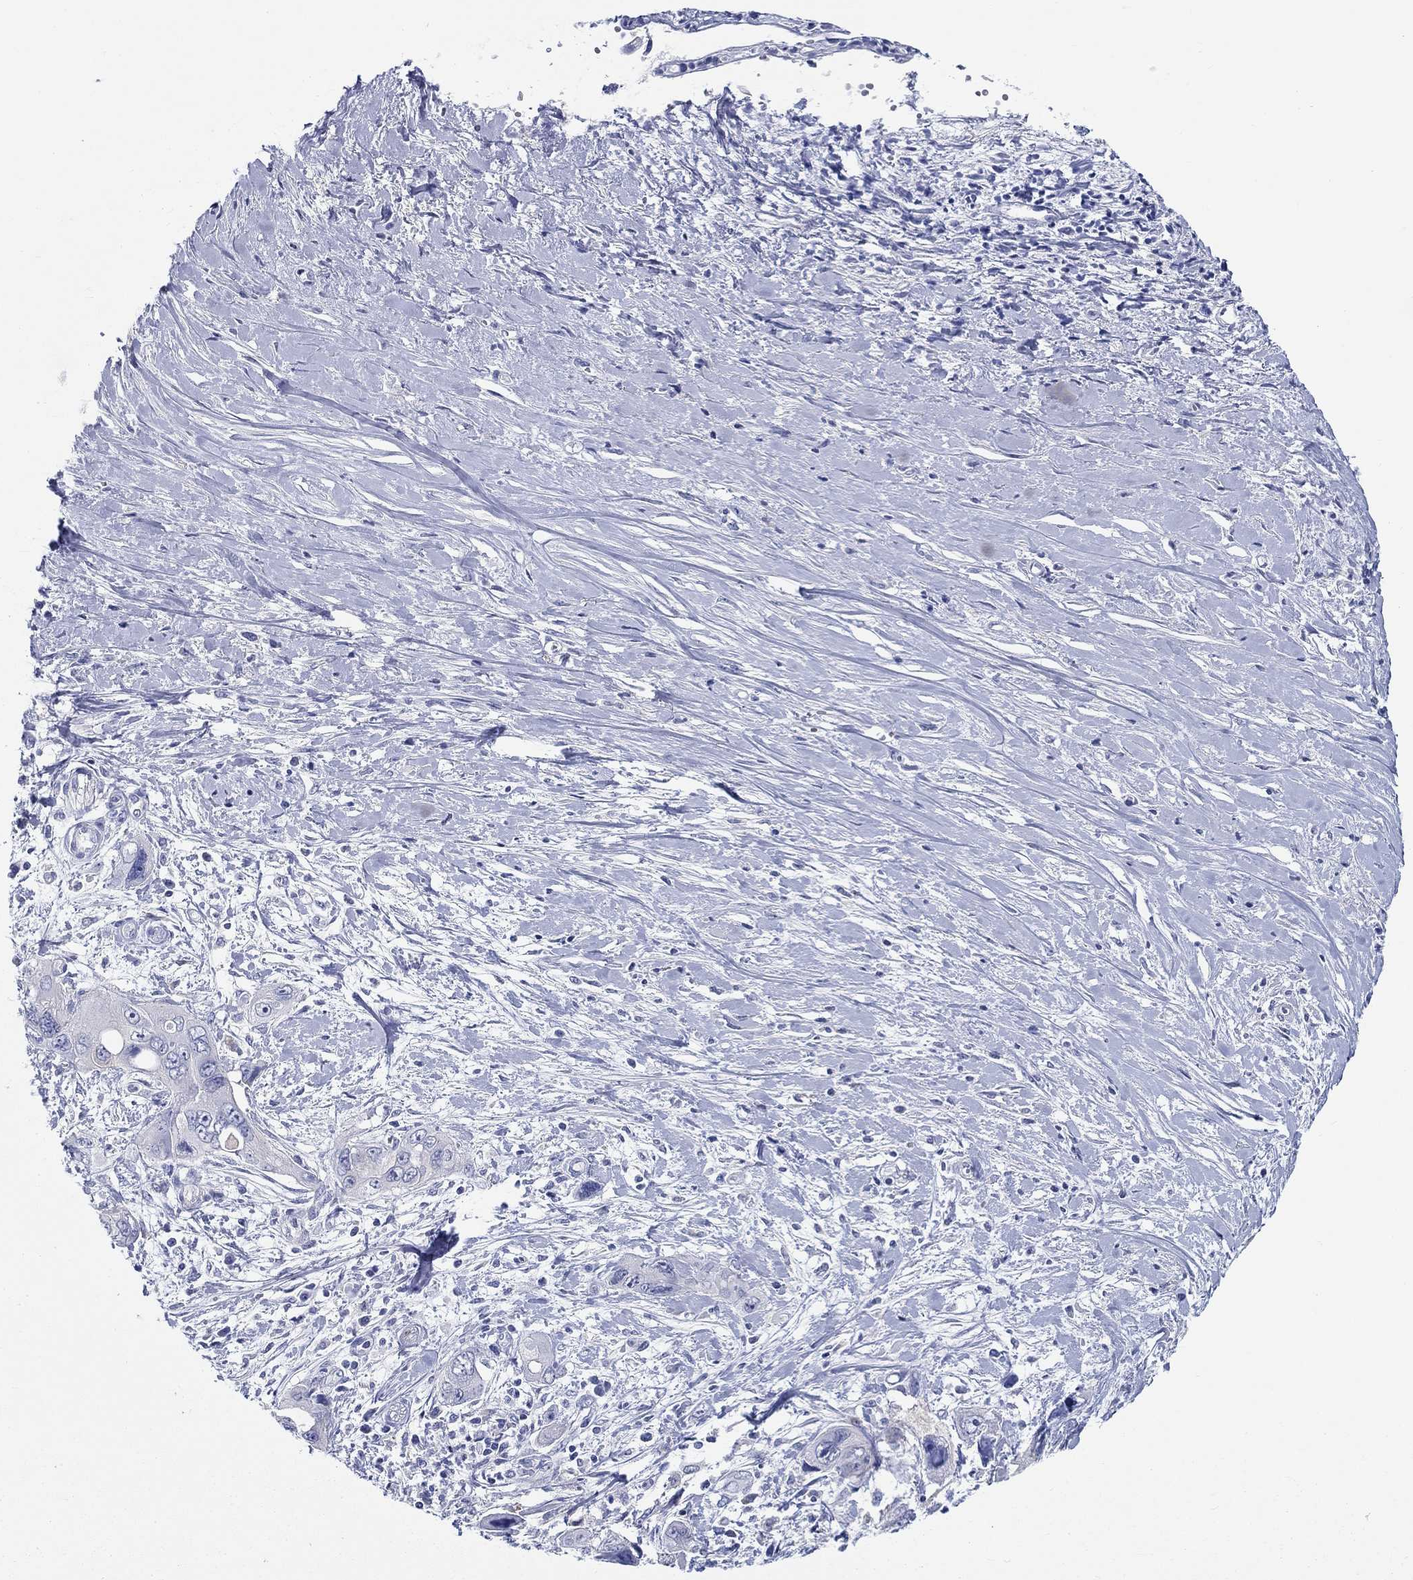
{"staining": {"intensity": "strong", "quantity": "25%-75%", "location": "cytoplasmic/membranous"}, "tissue": "pancreatic cancer", "cell_type": "Tumor cells", "image_type": "cancer", "snomed": [{"axis": "morphology", "description": "Adenocarcinoma, NOS"}, {"axis": "topography", "description": "Pancreas"}], "caption": "IHC of pancreatic cancer (adenocarcinoma) demonstrates high levels of strong cytoplasmic/membranous expression in about 25%-75% of tumor cells.", "gene": "RAP1GAP", "patient": {"sex": "male", "age": 47}}